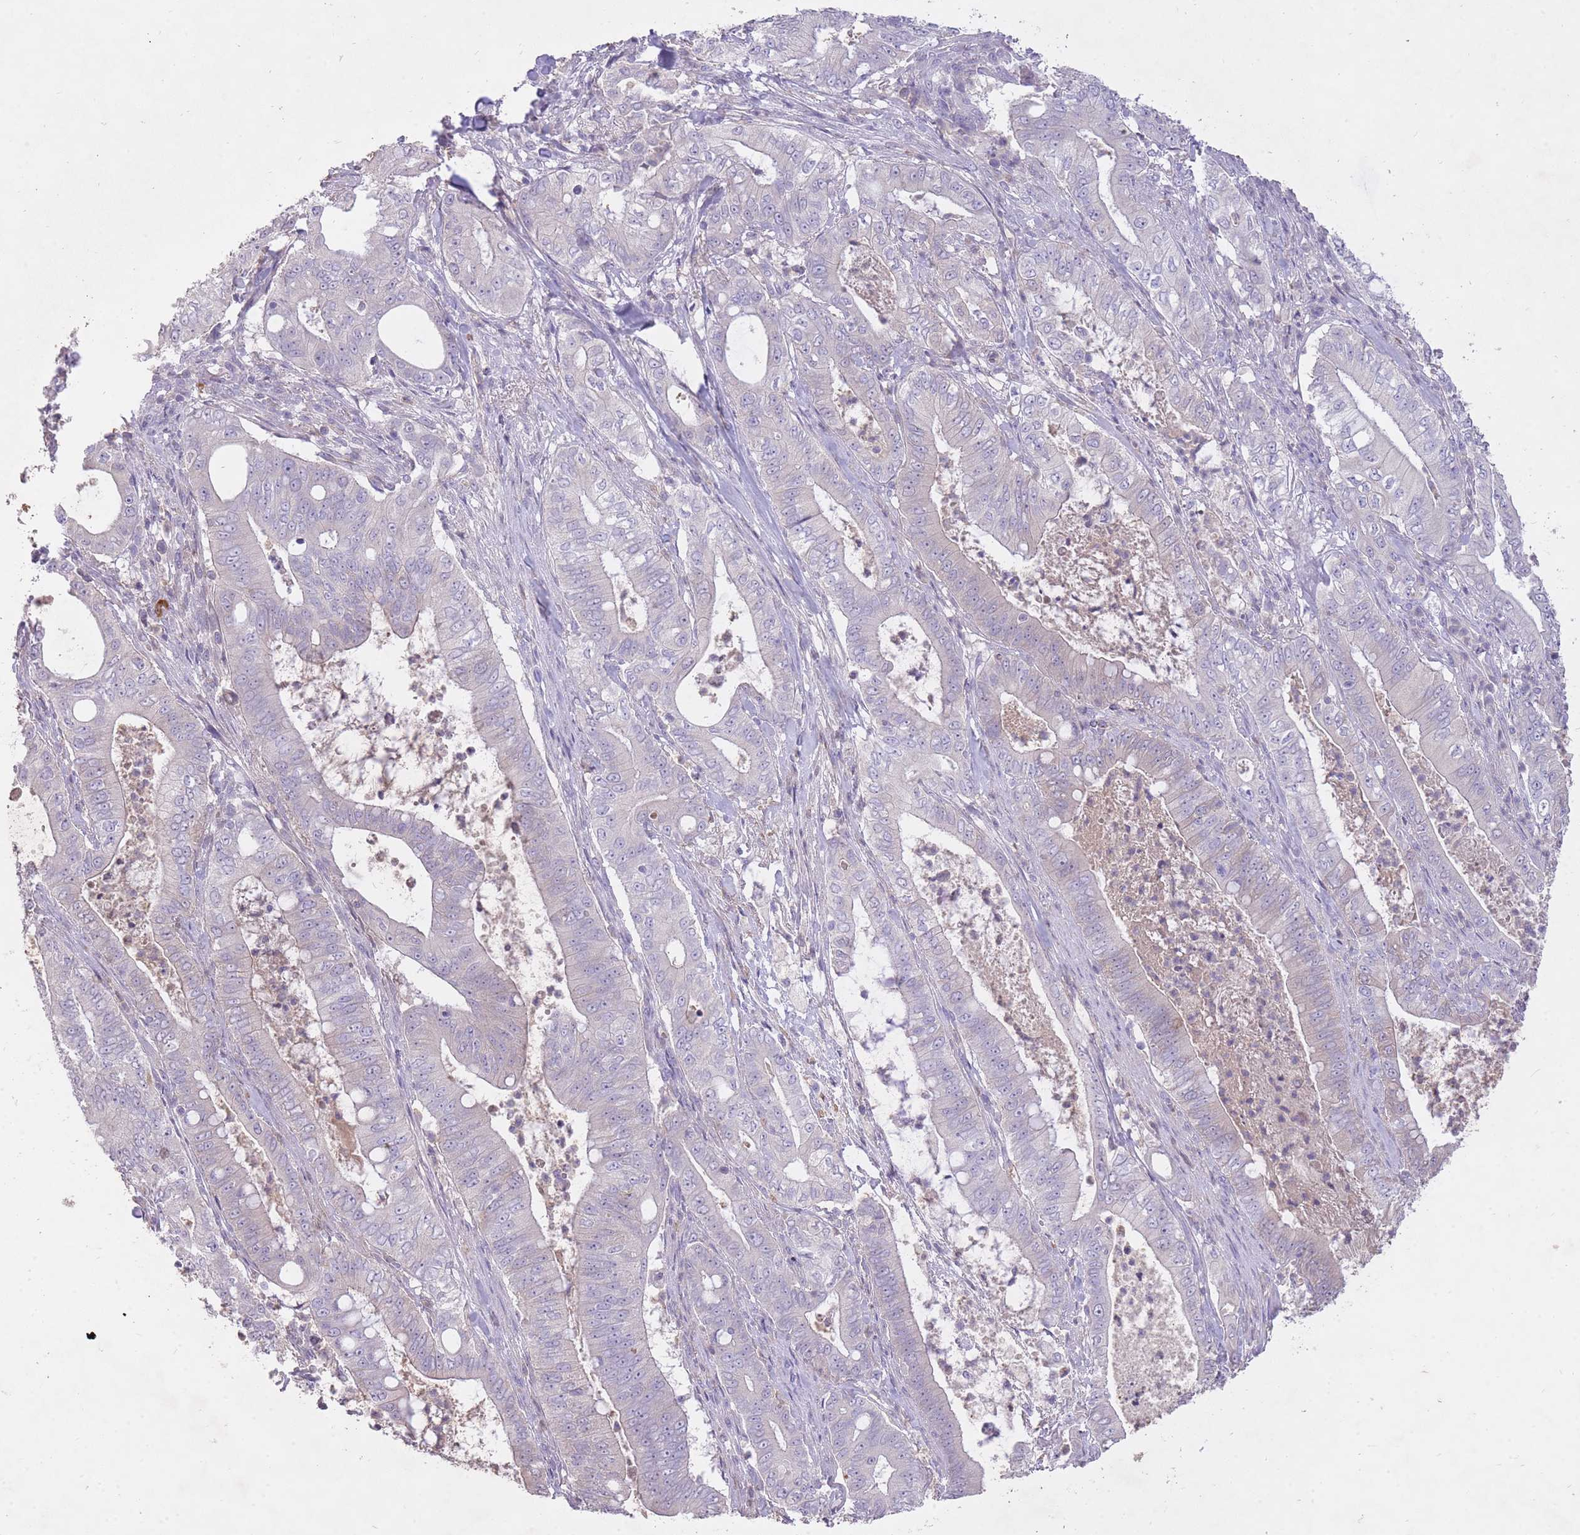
{"staining": {"intensity": "negative", "quantity": "none", "location": "none"}, "tissue": "pancreatic cancer", "cell_type": "Tumor cells", "image_type": "cancer", "snomed": [{"axis": "morphology", "description": "Adenocarcinoma, NOS"}, {"axis": "topography", "description": "Pancreas"}], "caption": "This is a photomicrograph of IHC staining of pancreatic cancer (adenocarcinoma), which shows no positivity in tumor cells.", "gene": "FRG2C", "patient": {"sex": "male", "age": 71}}